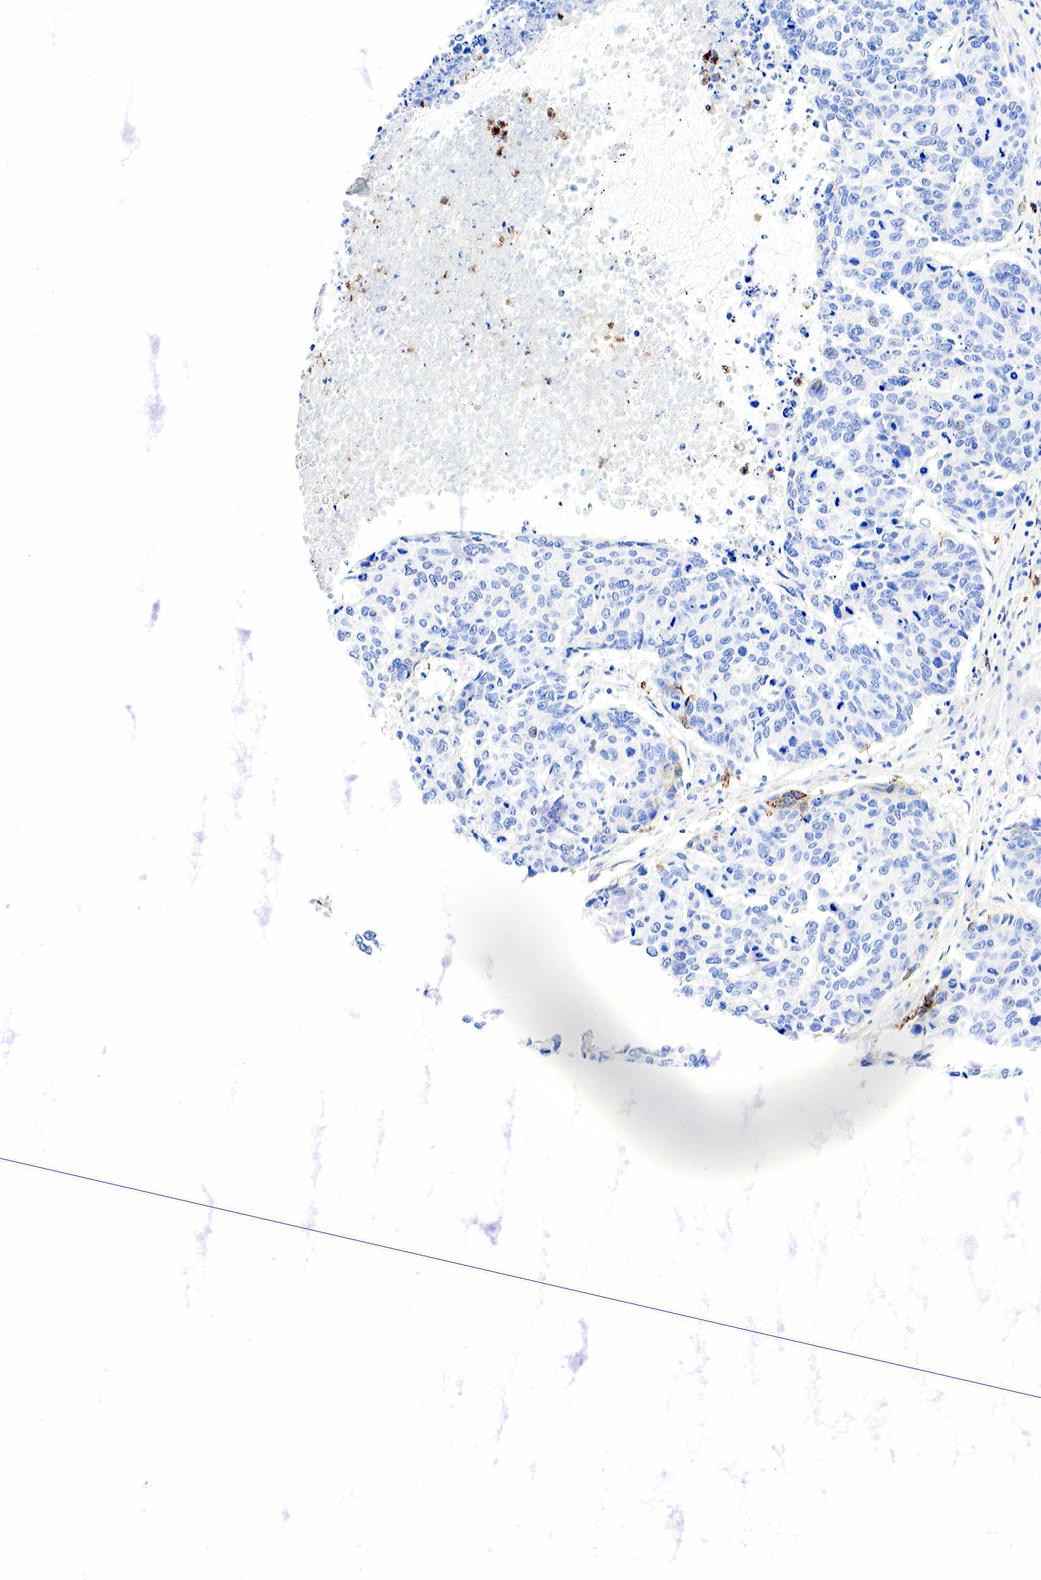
{"staining": {"intensity": "negative", "quantity": "none", "location": "none"}, "tissue": "liver cancer", "cell_type": "Tumor cells", "image_type": "cancer", "snomed": [{"axis": "morphology", "description": "Carcinoma, metastatic, NOS"}, {"axis": "topography", "description": "Liver"}], "caption": "Human liver cancer stained for a protein using immunohistochemistry exhibits no staining in tumor cells.", "gene": "FUT4", "patient": {"sex": "male", "age": 49}}